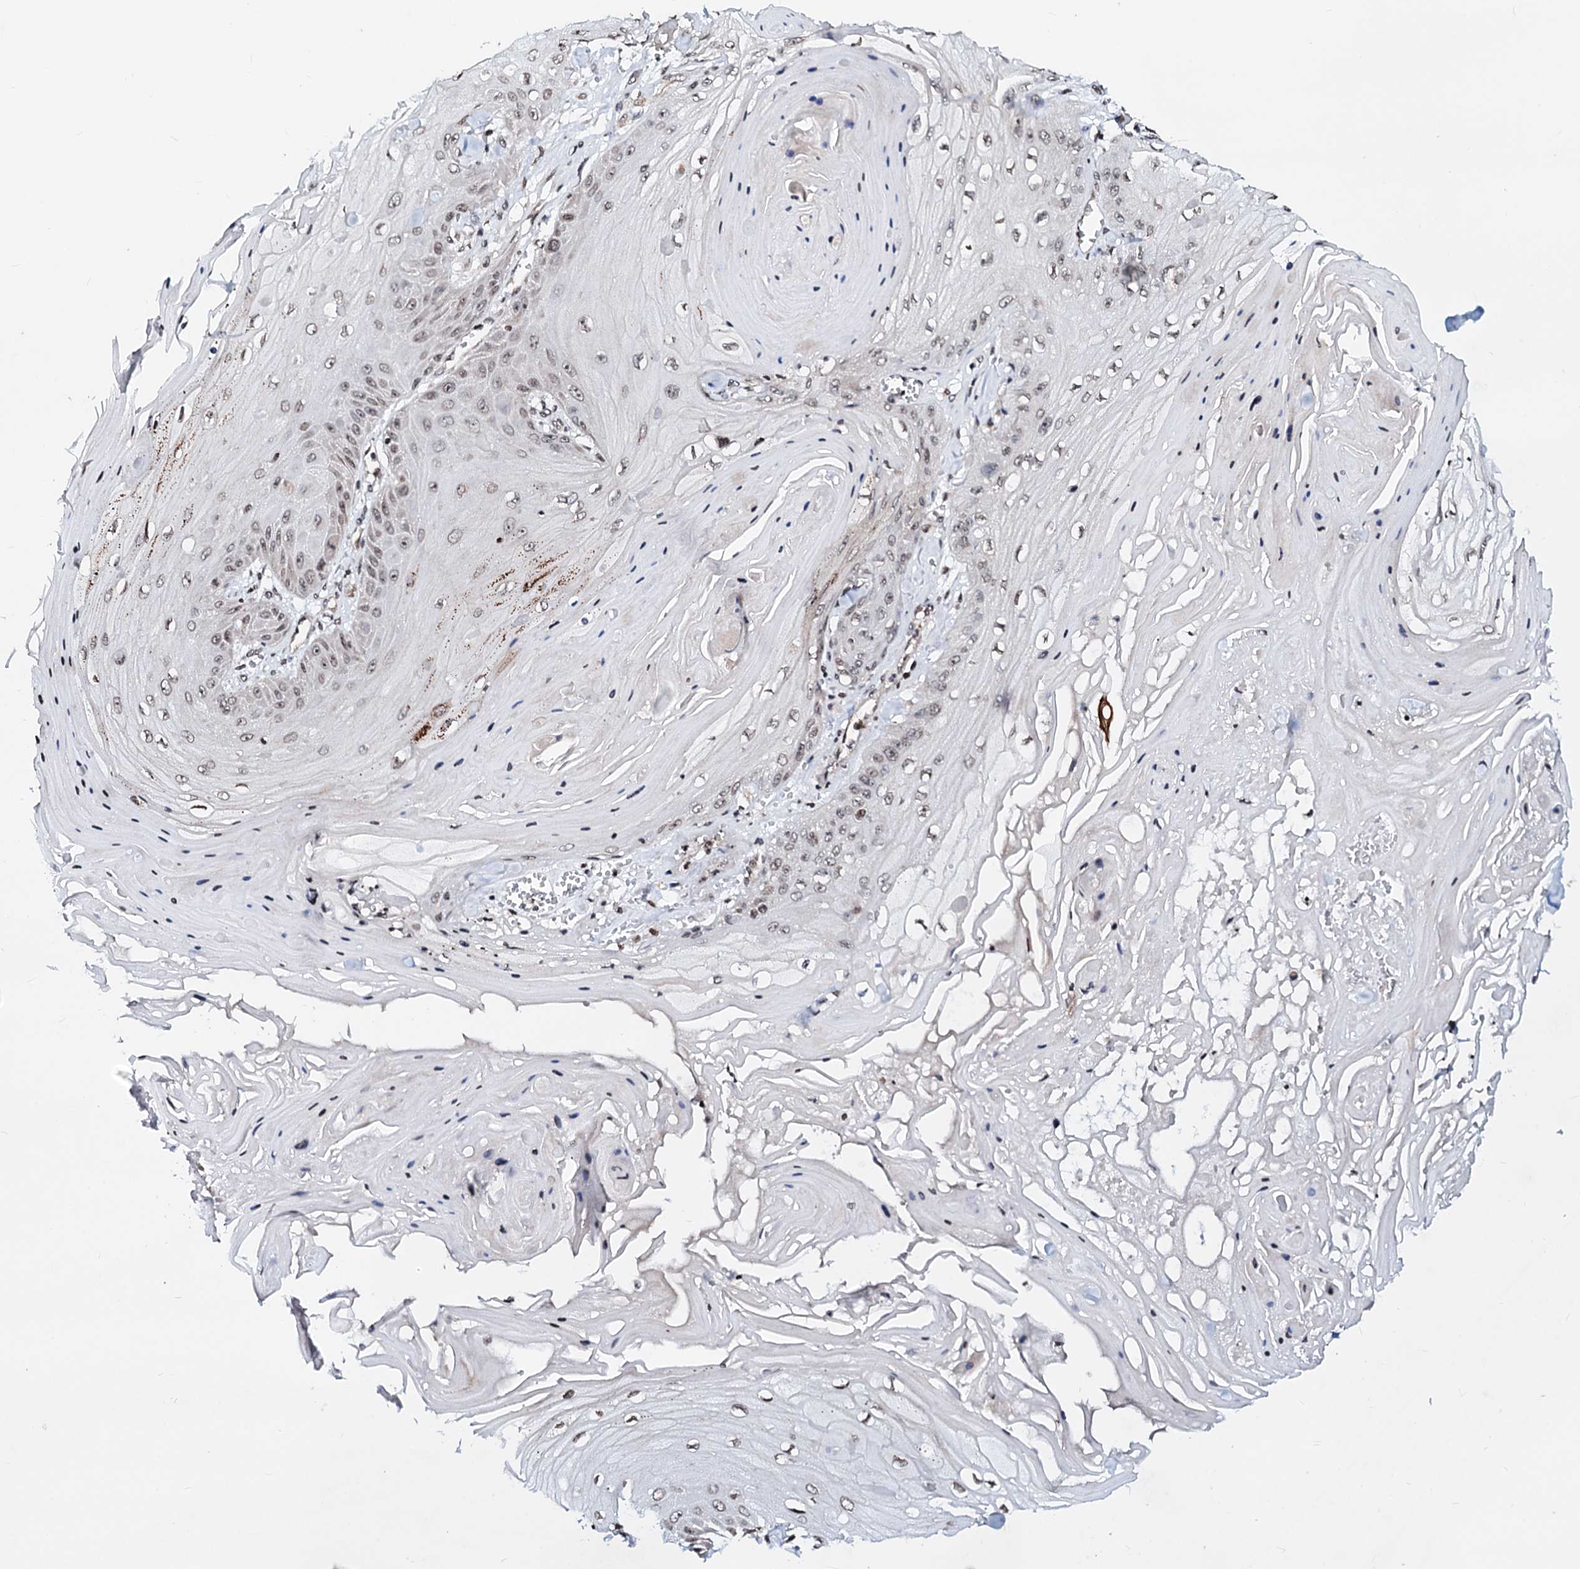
{"staining": {"intensity": "weak", "quantity": ">75%", "location": "nuclear"}, "tissue": "skin cancer", "cell_type": "Tumor cells", "image_type": "cancer", "snomed": [{"axis": "morphology", "description": "Squamous cell carcinoma, NOS"}, {"axis": "topography", "description": "Skin"}], "caption": "This photomicrograph displays IHC staining of human skin cancer, with low weak nuclear staining in about >75% of tumor cells.", "gene": "LSM11", "patient": {"sex": "male", "age": 74}}